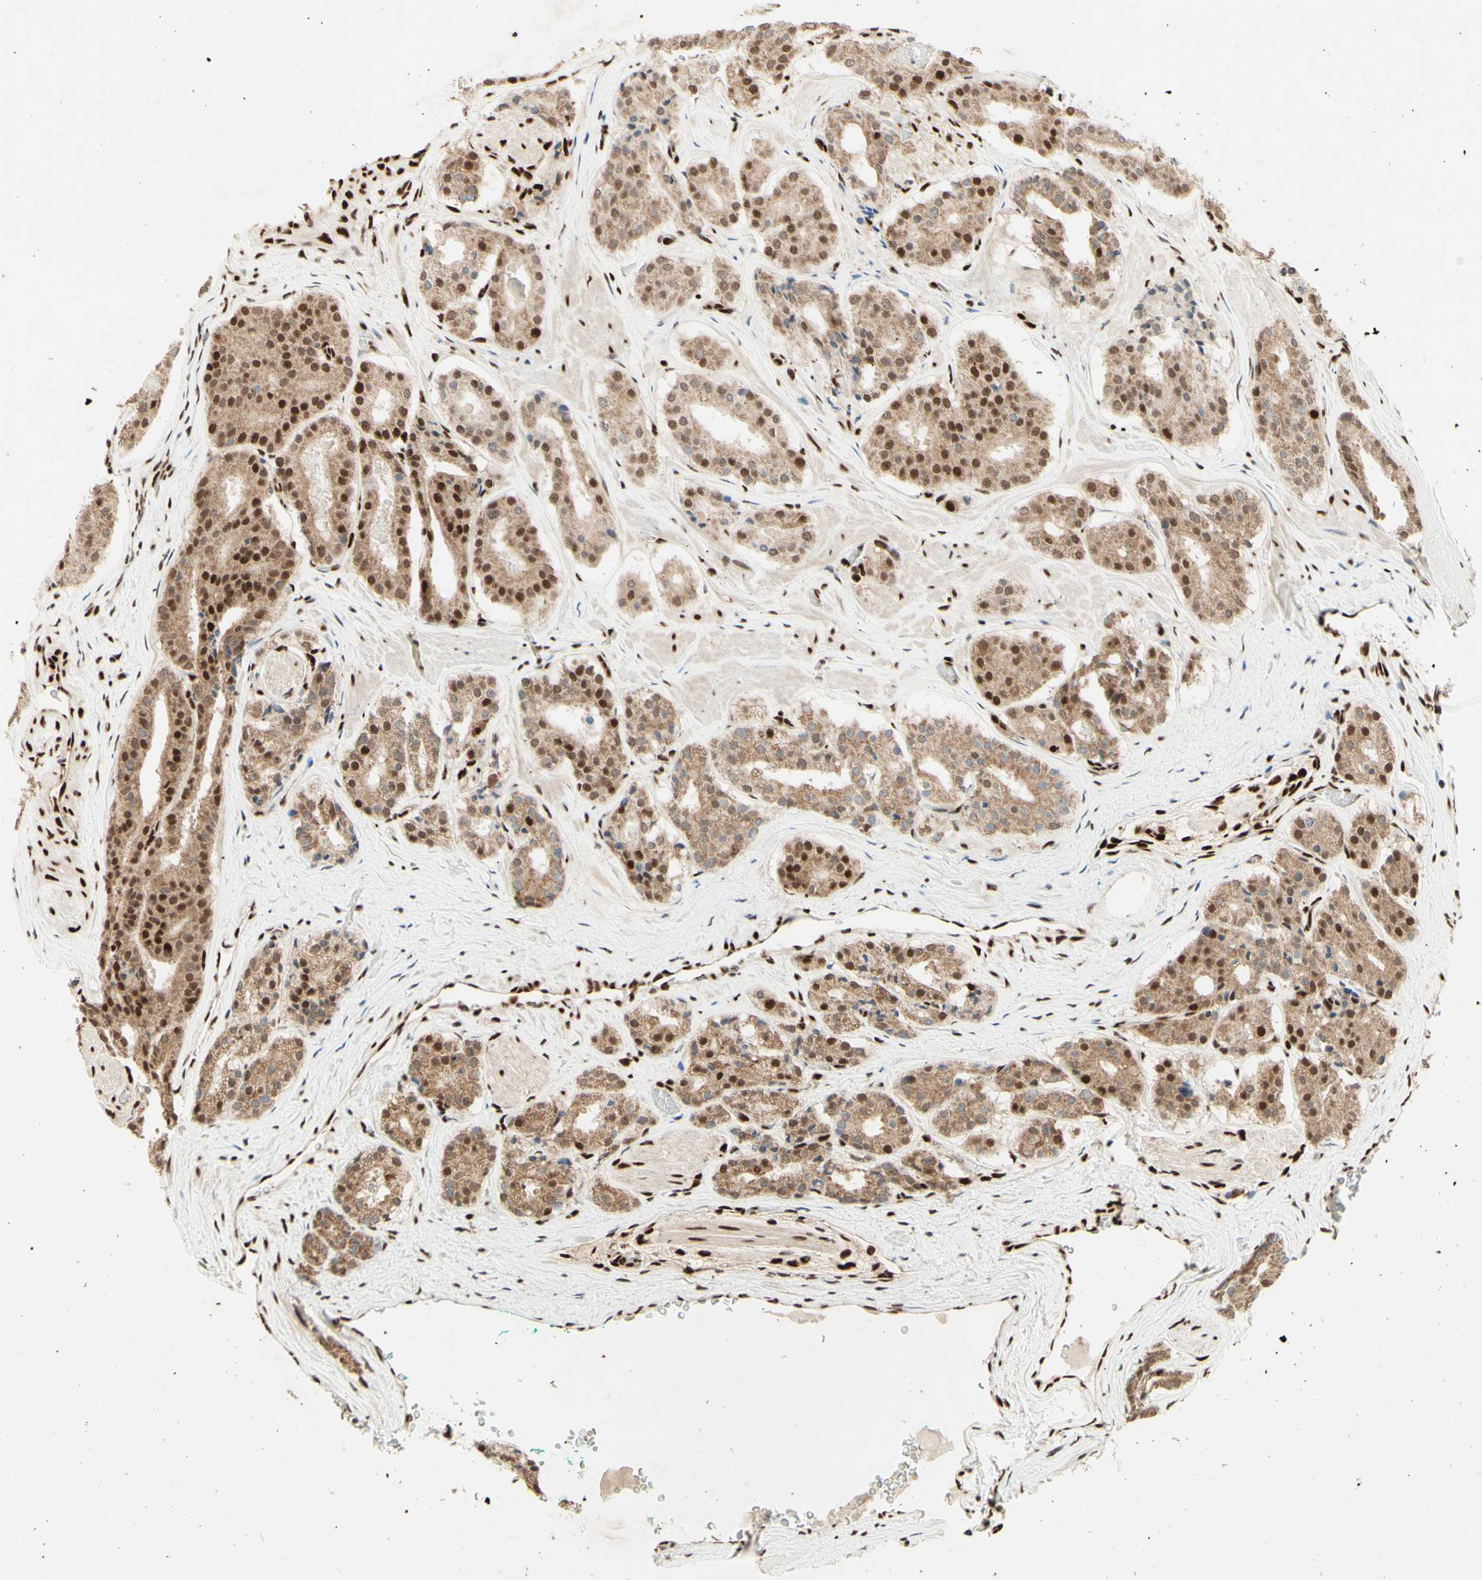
{"staining": {"intensity": "moderate", "quantity": "25%-75%", "location": "cytoplasmic/membranous,nuclear"}, "tissue": "prostate cancer", "cell_type": "Tumor cells", "image_type": "cancer", "snomed": [{"axis": "morphology", "description": "Adenocarcinoma, High grade"}, {"axis": "topography", "description": "Prostate"}], "caption": "The image reveals immunohistochemical staining of adenocarcinoma (high-grade) (prostate). There is moderate cytoplasmic/membranous and nuclear positivity is seen in approximately 25%-75% of tumor cells. The staining was performed using DAB (3,3'-diaminobenzidine) to visualize the protein expression in brown, while the nuclei were stained in blue with hematoxylin (Magnification: 20x).", "gene": "NR3C1", "patient": {"sex": "male", "age": 60}}